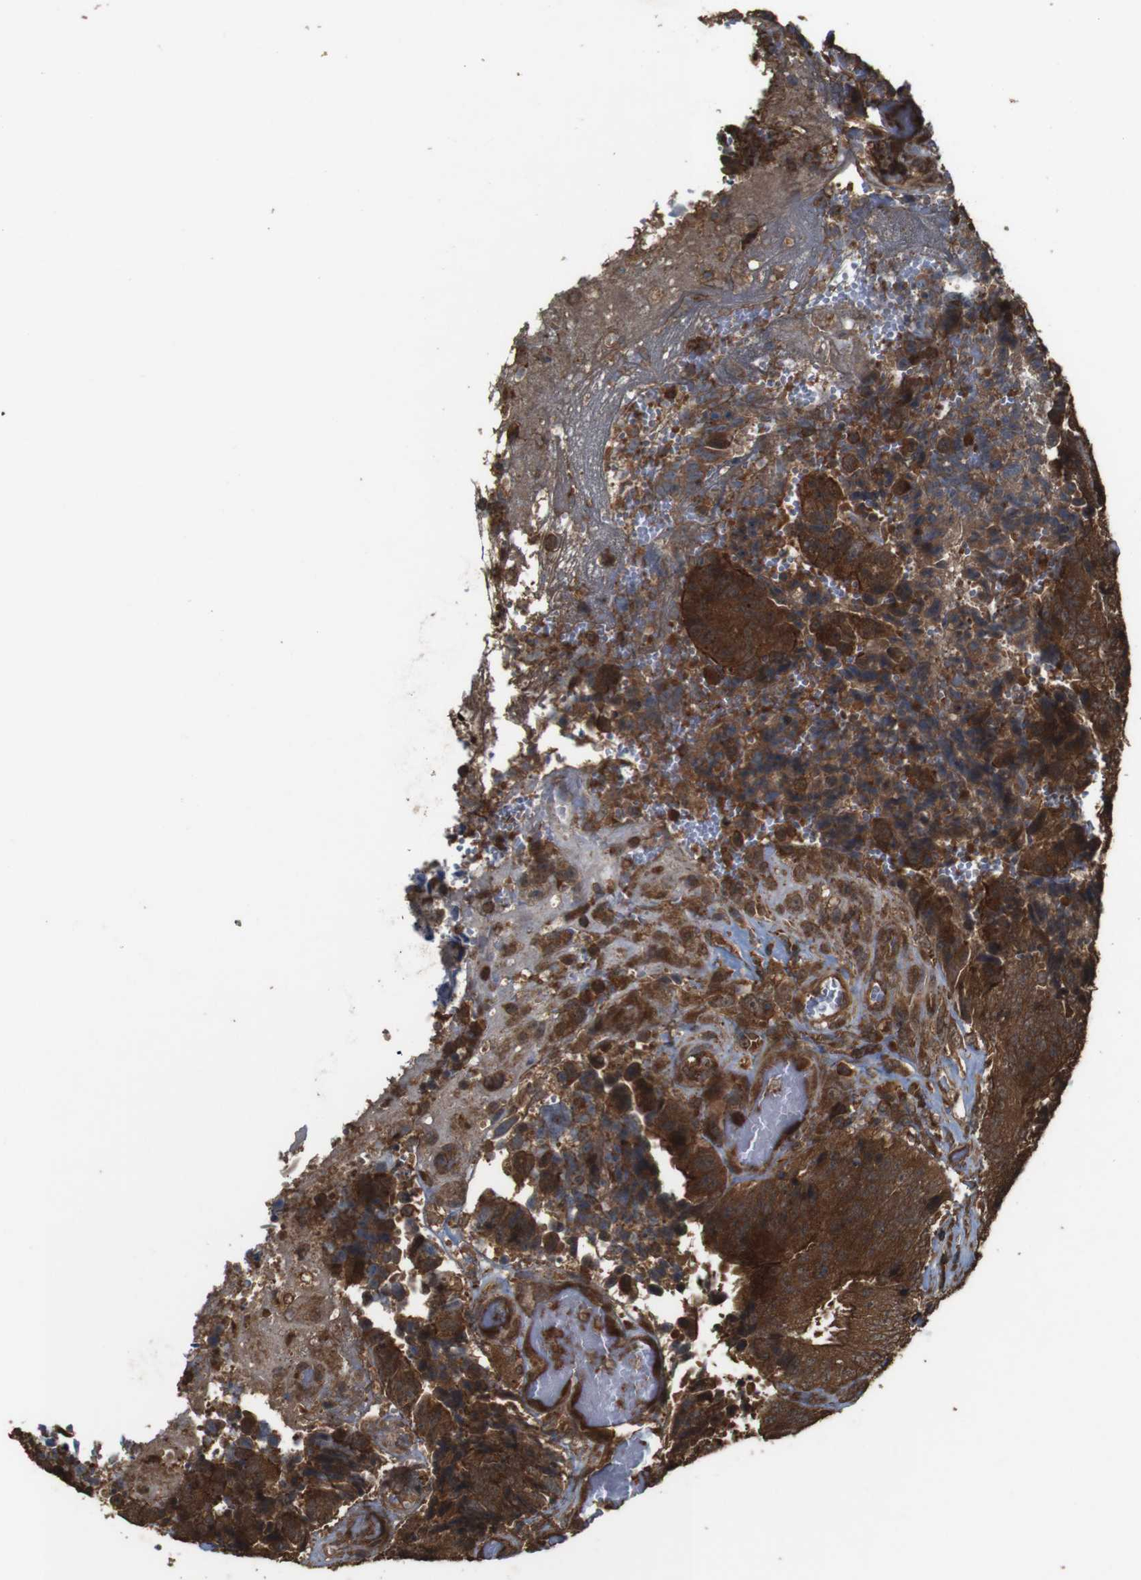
{"staining": {"intensity": "strong", "quantity": ">75%", "location": "cytoplasmic/membranous"}, "tissue": "colorectal cancer", "cell_type": "Tumor cells", "image_type": "cancer", "snomed": [{"axis": "morphology", "description": "Adenocarcinoma, NOS"}, {"axis": "topography", "description": "Rectum"}], "caption": "Immunohistochemistry (IHC) photomicrograph of neoplastic tissue: human colorectal cancer (adenocarcinoma) stained using IHC shows high levels of strong protein expression localized specifically in the cytoplasmic/membranous of tumor cells, appearing as a cytoplasmic/membranous brown color.", "gene": "BAG4", "patient": {"sex": "male", "age": 72}}